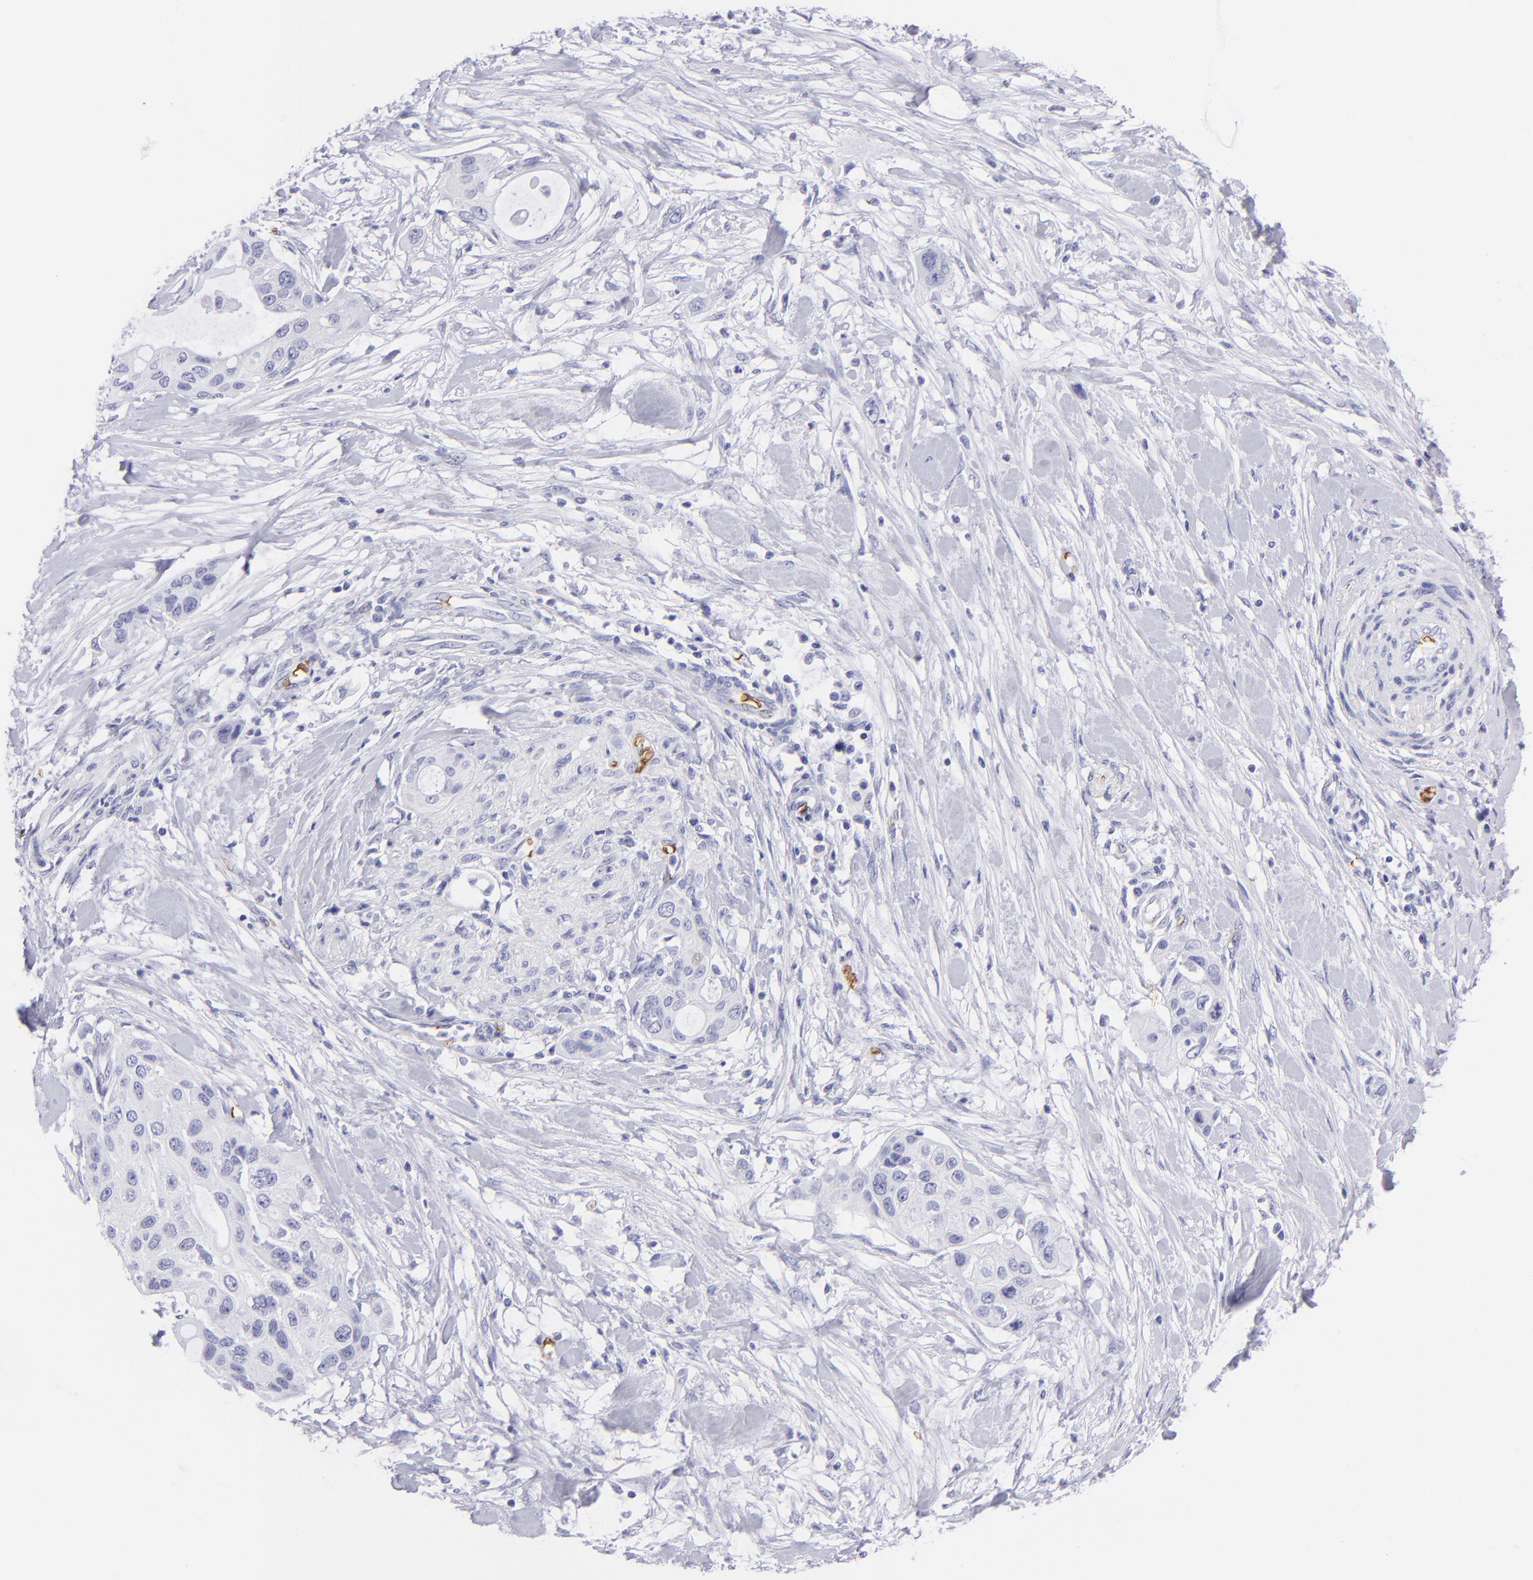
{"staining": {"intensity": "negative", "quantity": "none", "location": "none"}, "tissue": "pancreatic cancer", "cell_type": "Tumor cells", "image_type": "cancer", "snomed": [{"axis": "morphology", "description": "Adenocarcinoma, NOS"}, {"axis": "topography", "description": "Pancreas"}], "caption": "Immunohistochemistry (IHC) of pancreatic adenocarcinoma shows no positivity in tumor cells.", "gene": "GYPA", "patient": {"sex": "female", "age": 60}}